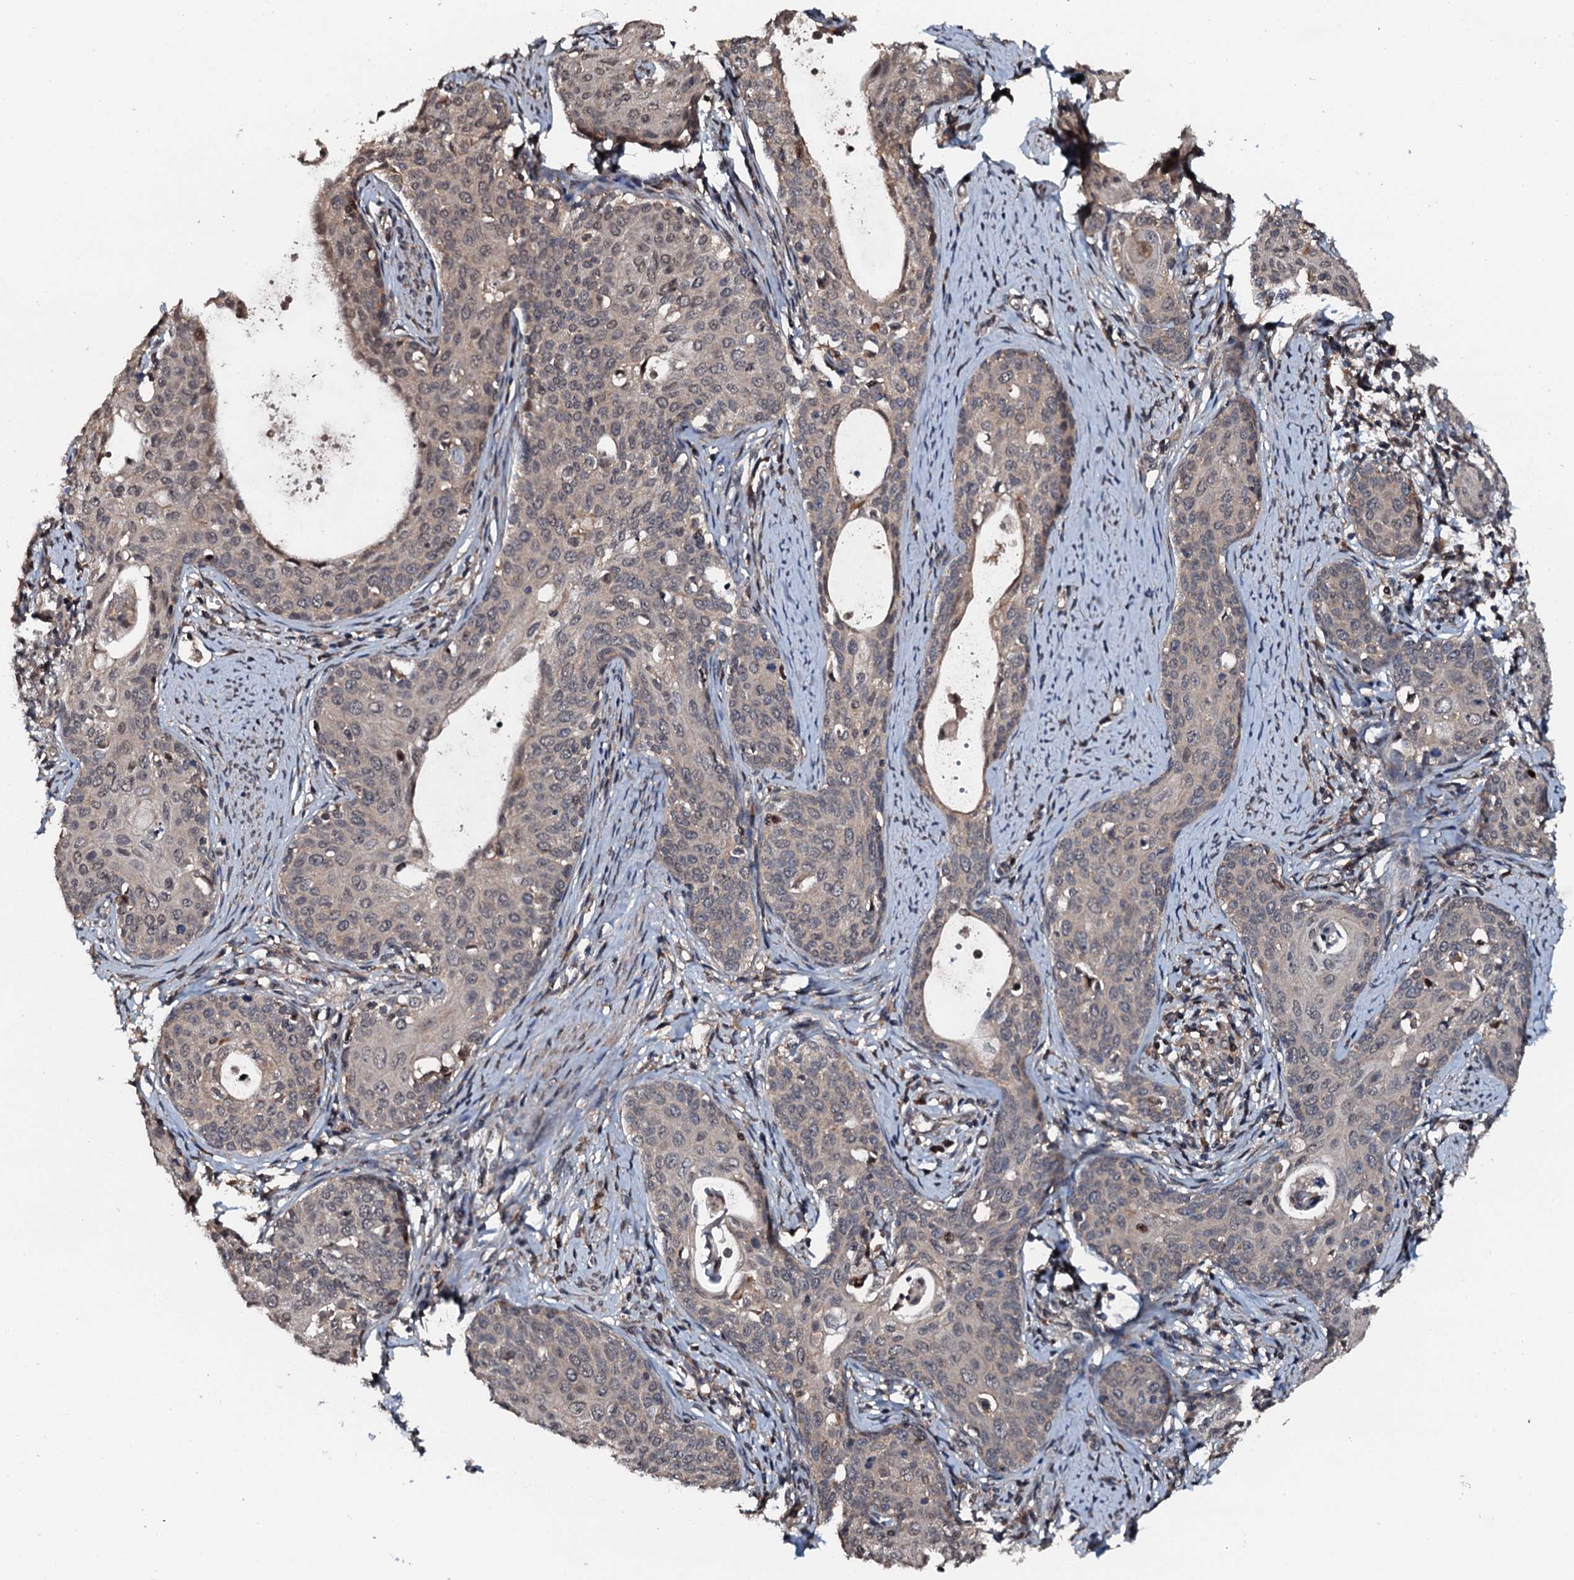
{"staining": {"intensity": "weak", "quantity": "25%-75%", "location": "cytoplasmic/membranous"}, "tissue": "cervical cancer", "cell_type": "Tumor cells", "image_type": "cancer", "snomed": [{"axis": "morphology", "description": "Squamous cell carcinoma, NOS"}, {"axis": "topography", "description": "Cervix"}], "caption": "Weak cytoplasmic/membranous expression is seen in about 25%-75% of tumor cells in cervical squamous cell carcinoma.", "gene": "FLYWCH1", "patient": {"sex": "female", "age": 52}}